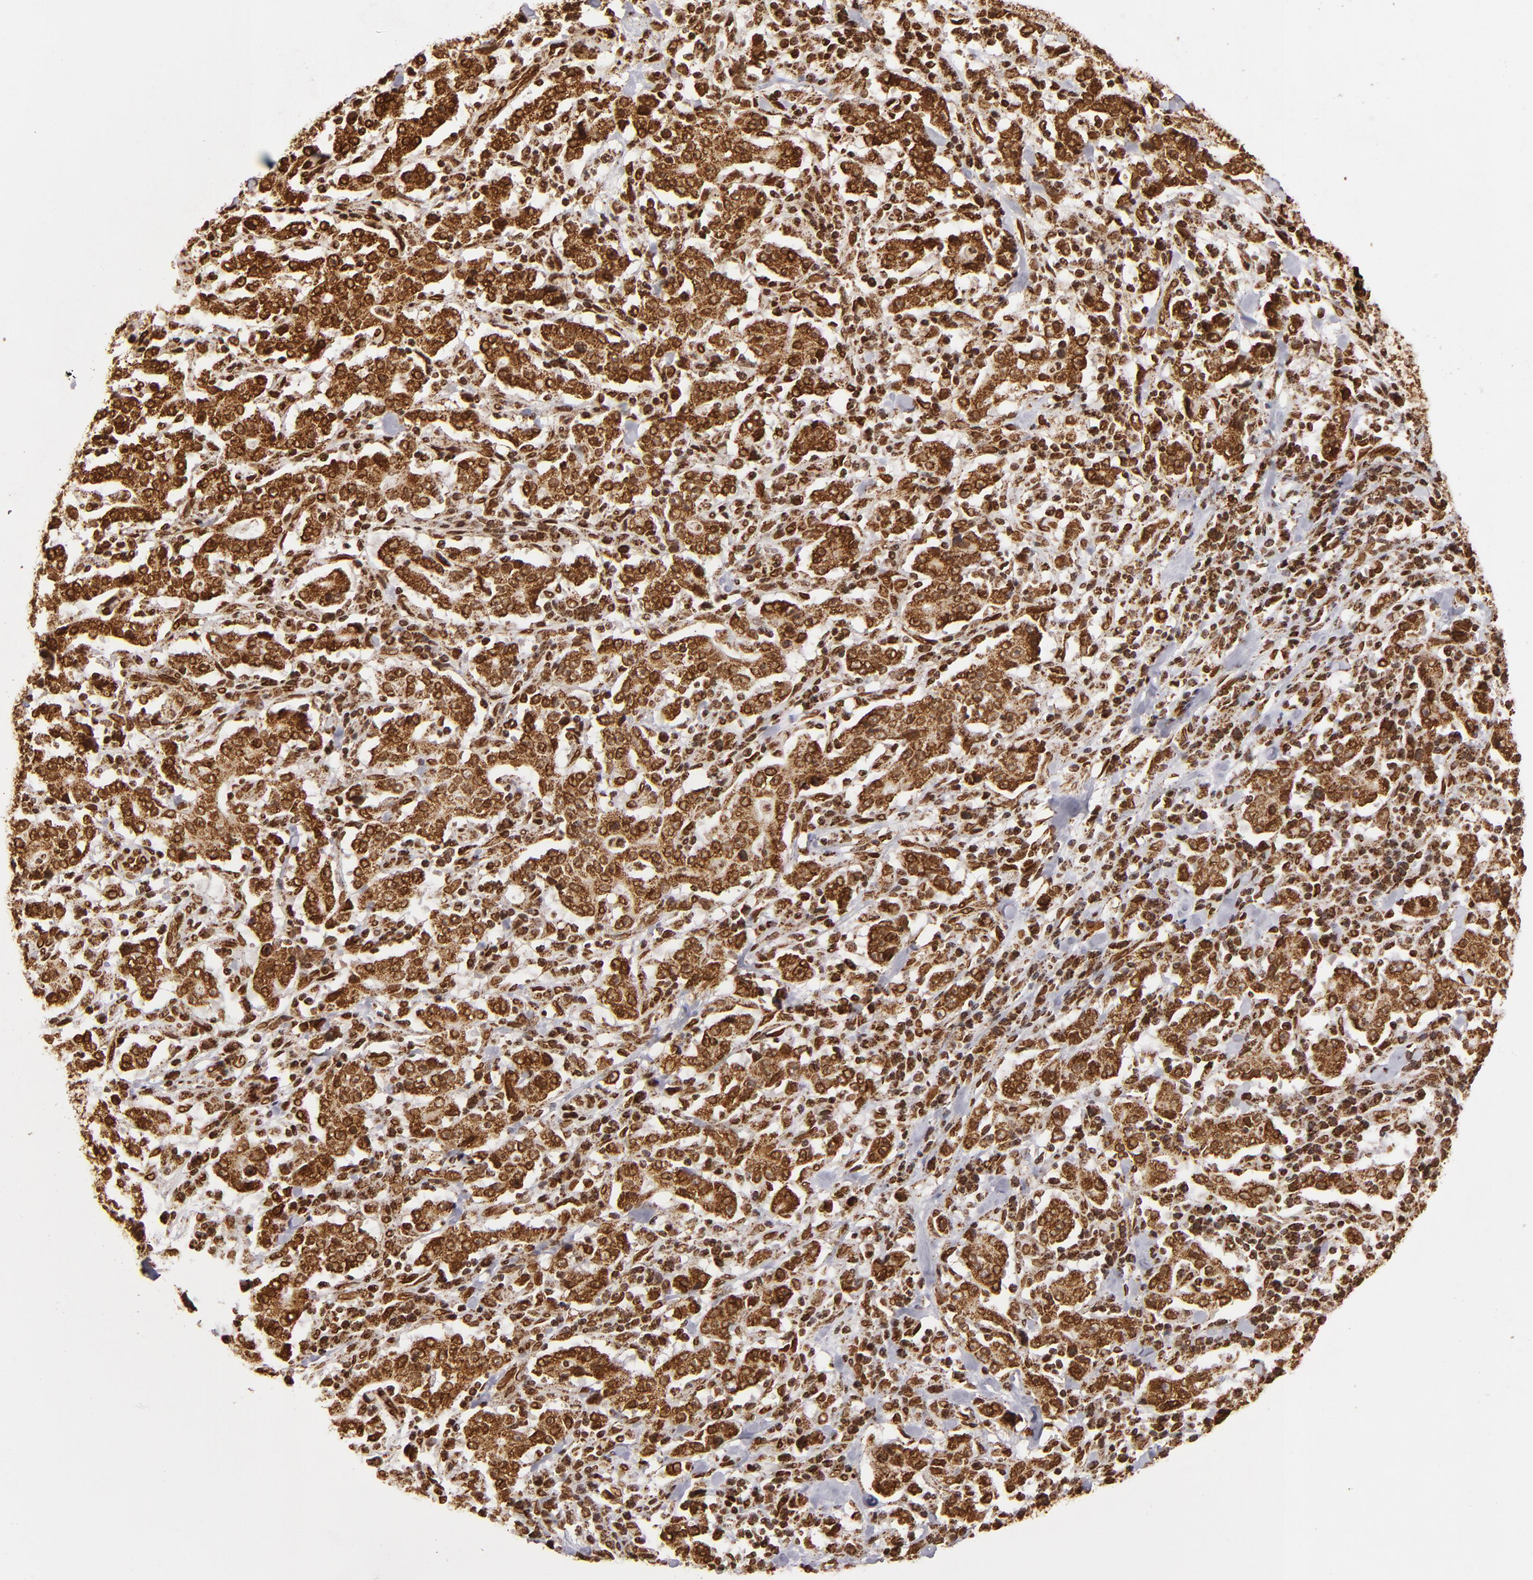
{"staining": {"intensity": "strong", "quantity": ">75%", "location": "cytoplasmic/membranous,nuclear"}, "tissue": "stomach cancer", "cell_type": "Tumor cells", "image_type": "cancer", "snomed": [{"axis": "morphology", "description": "Normal tissue, NOS"}, {"axis": "morphology", "description": "Adenocarcinoma, NOS"}, {"axis": "topography", "description": "Stomach, upper"}, {"axis": "topography", "description": "Stomach"}], "caption": "Adenocarcinoma (stomach) was stained to show a protein in brown. There is high levels of strong cytoplasmic/membranous and nuclear expression in about >75% of tumor cells. (Stains: DAB in brown, nuclei in blue, Microscopy: brightfield microscopy at high magnification).", "gene": "CUL3", "patient": {"sex": "male", "age": 59}}